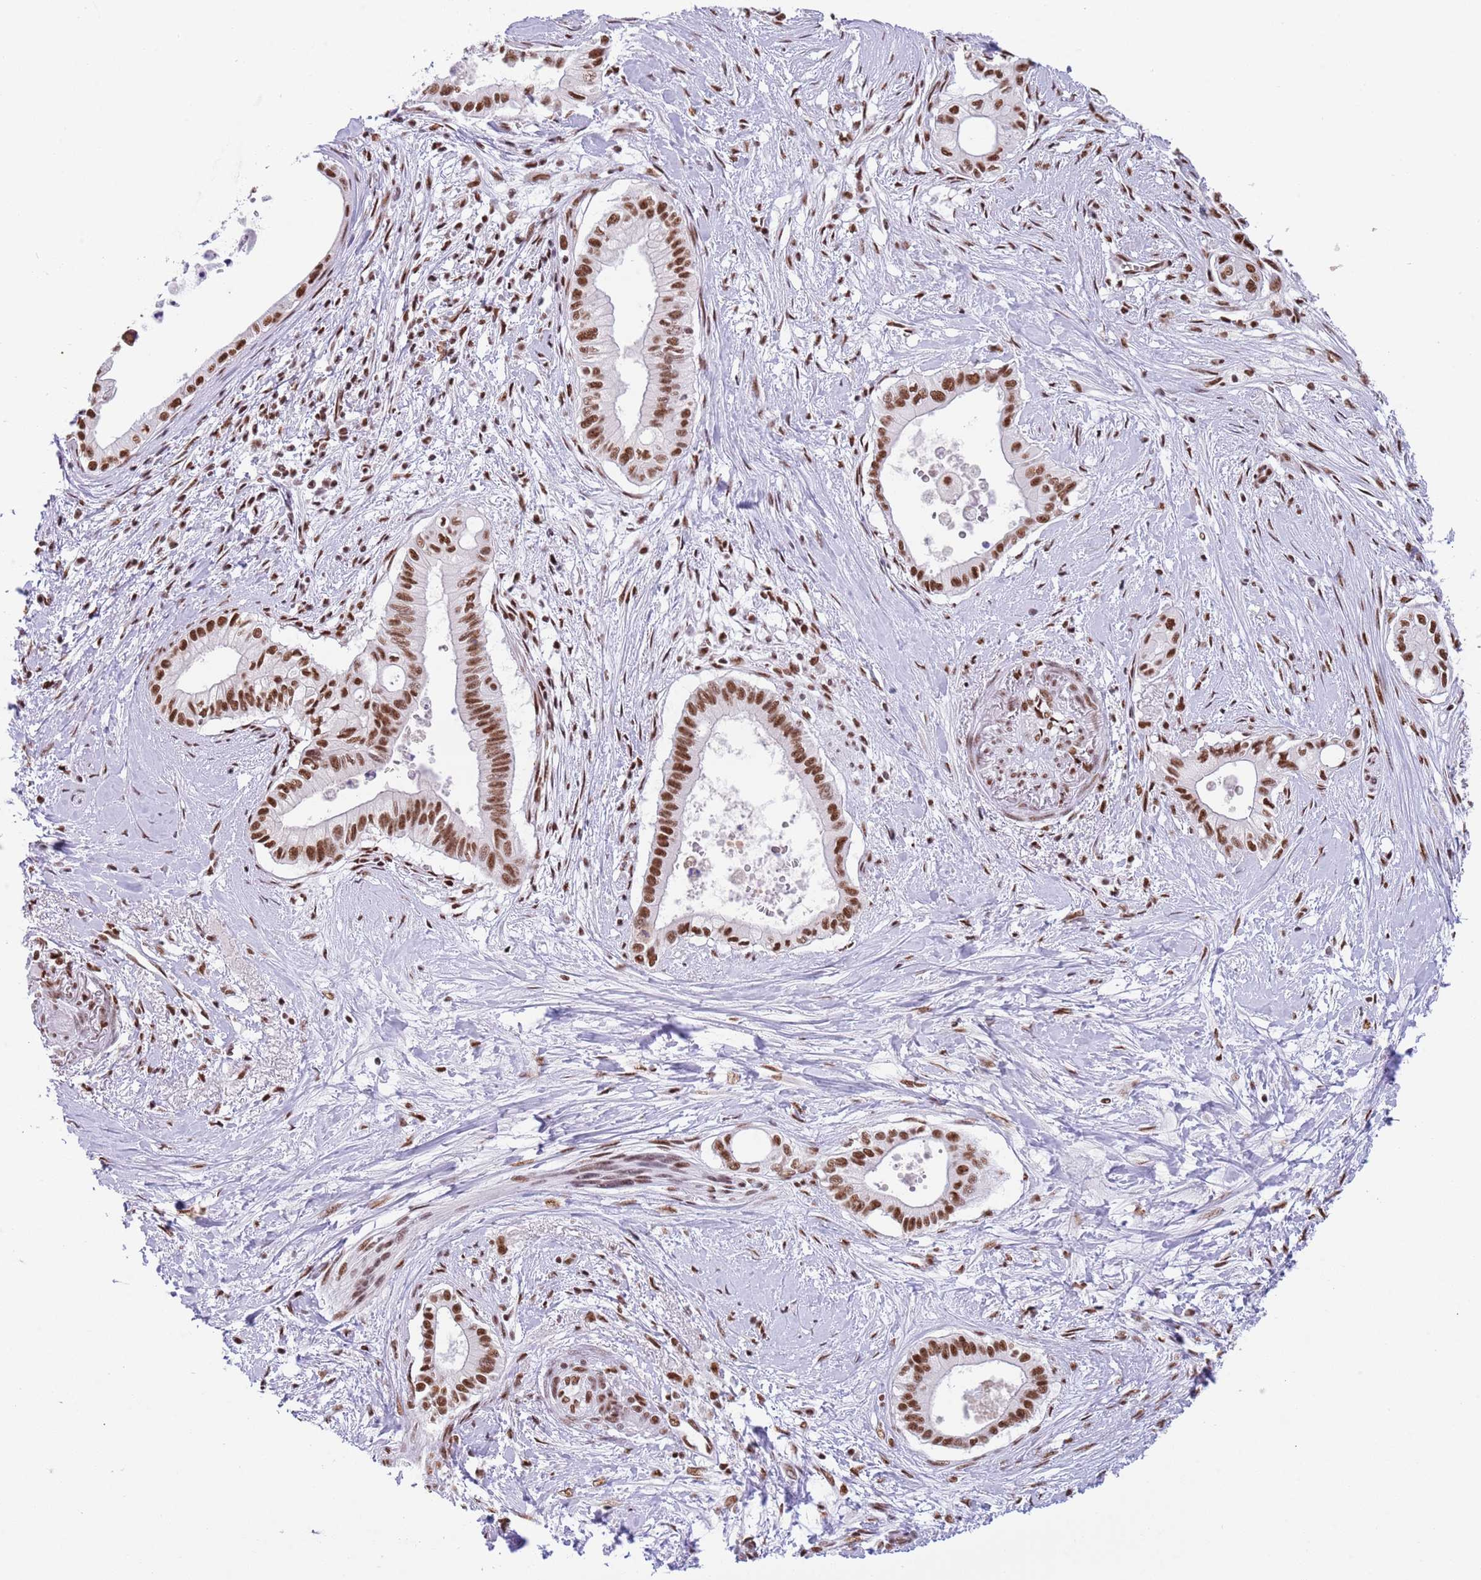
{"staining": {"intensity": "strong", "quantity": ">75%", "location": "nuclear"}, "tissue": "pancreatic cancer", "cell_type": "Tumor cells", "image_type": "cancer", "snomed": [{"axis": "morphology", "description": "Adenocarcinoma, NOS"}, {"axis": "topography", "description": "Pancreas"}], "caption": "This image demonstrates immunohistochemistry staining of human pancreatic cancer (adenocarcinoma), with high strong nuclear expression in approximately >75% of tumor cells.", "gene": "SF3A2", "patient": {"sex": "male", "age": 78}}